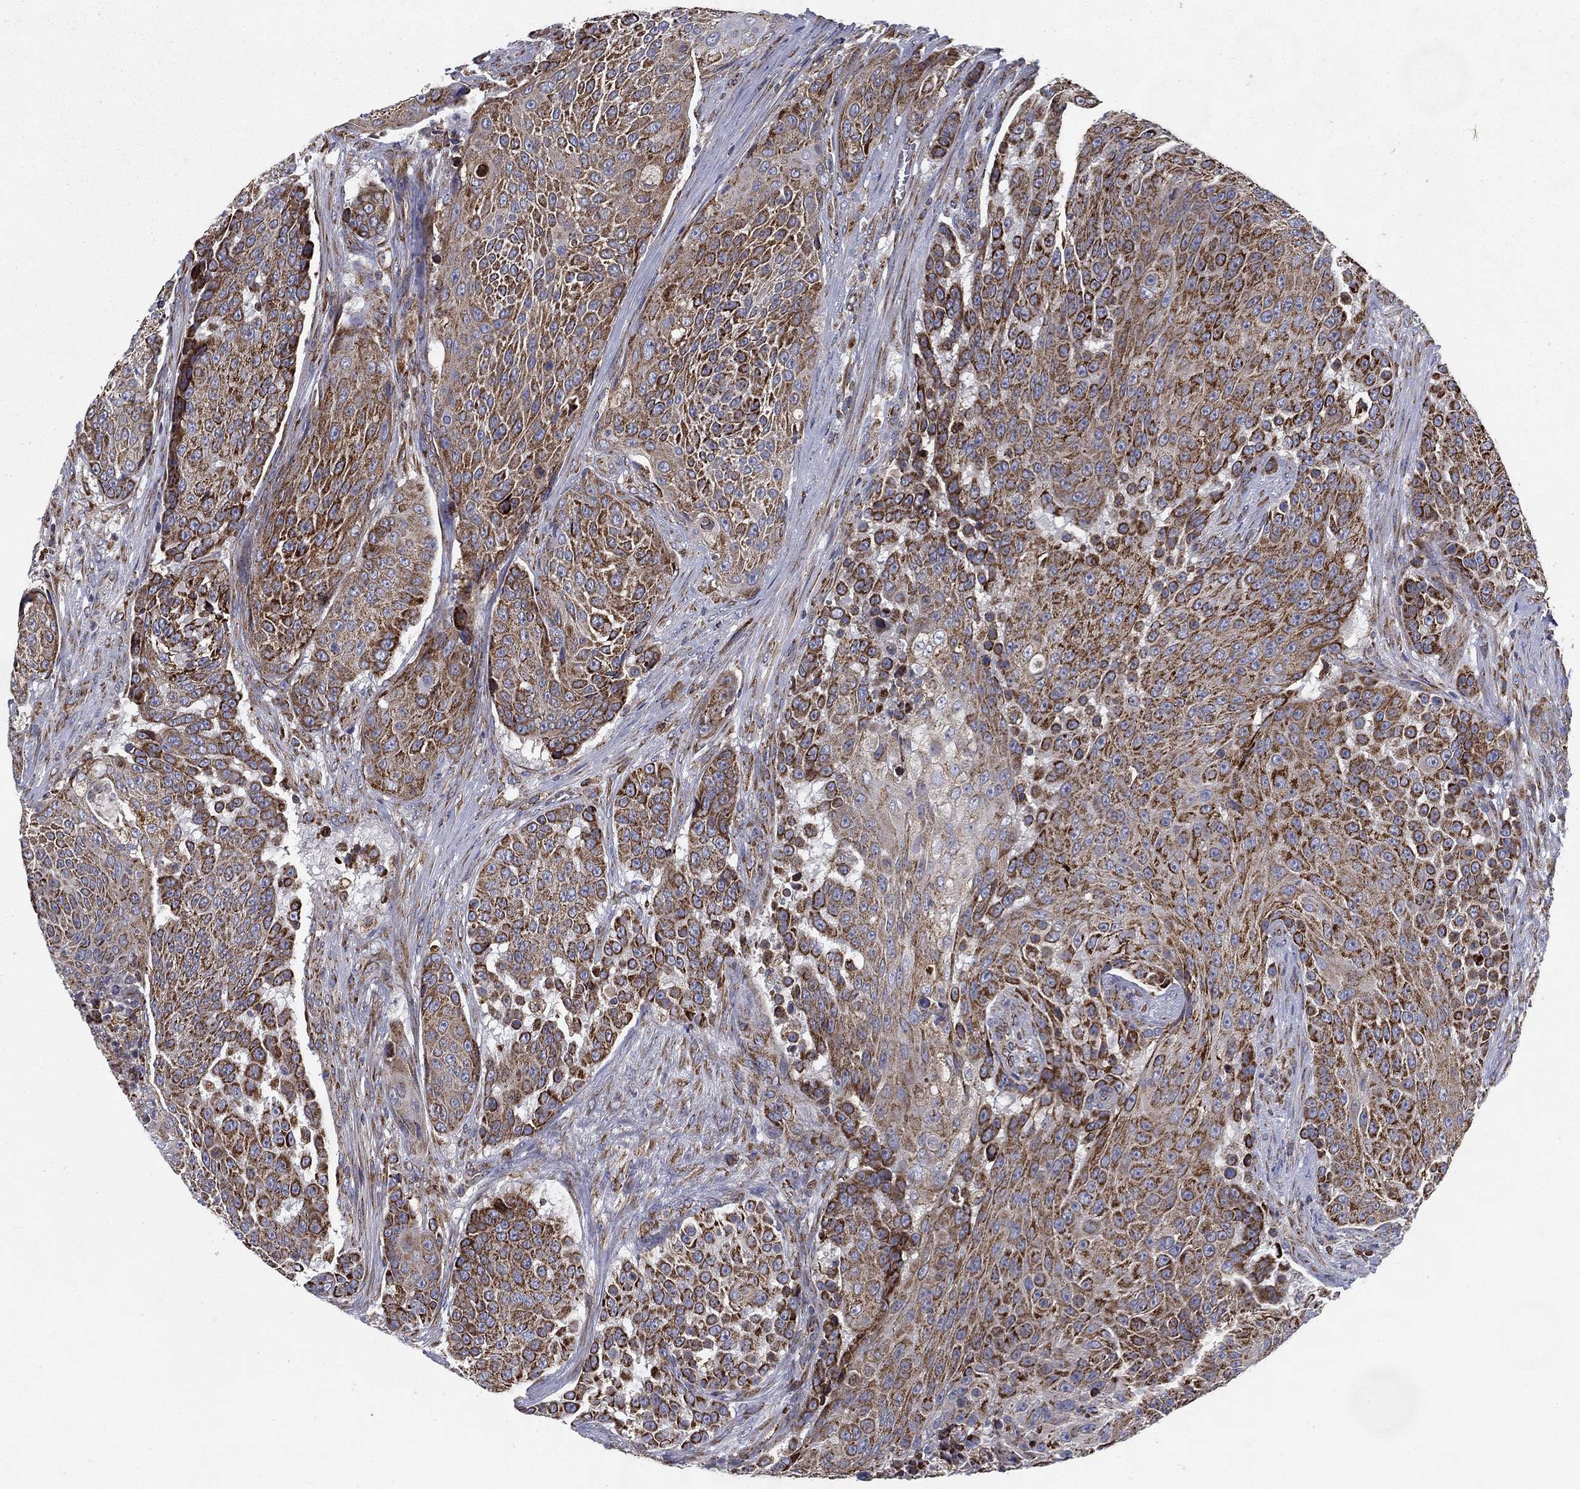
{"staining": {"intensity": "strong", "quantity": "25%-75%", "location": "cytoplasmic/membranous"}, "tissue": "urothelial cancer", "cell_type": "Tumor cells", "image_type": "cancer", "snomed": [{"axis": "morphology", "description": "Urothelial carcinoma, High grade"}, {"axis": "topography", "description": "Urinary bladder"}], "caption": "IHC (DAB) staining of urothelial cancer demonstrates strong cytoplasmic/membranous protein positivity in approximately 25%-75% of tumor cells.", "gene": "MT-CYB", "patient": {"sex": "female", "age": 63}}